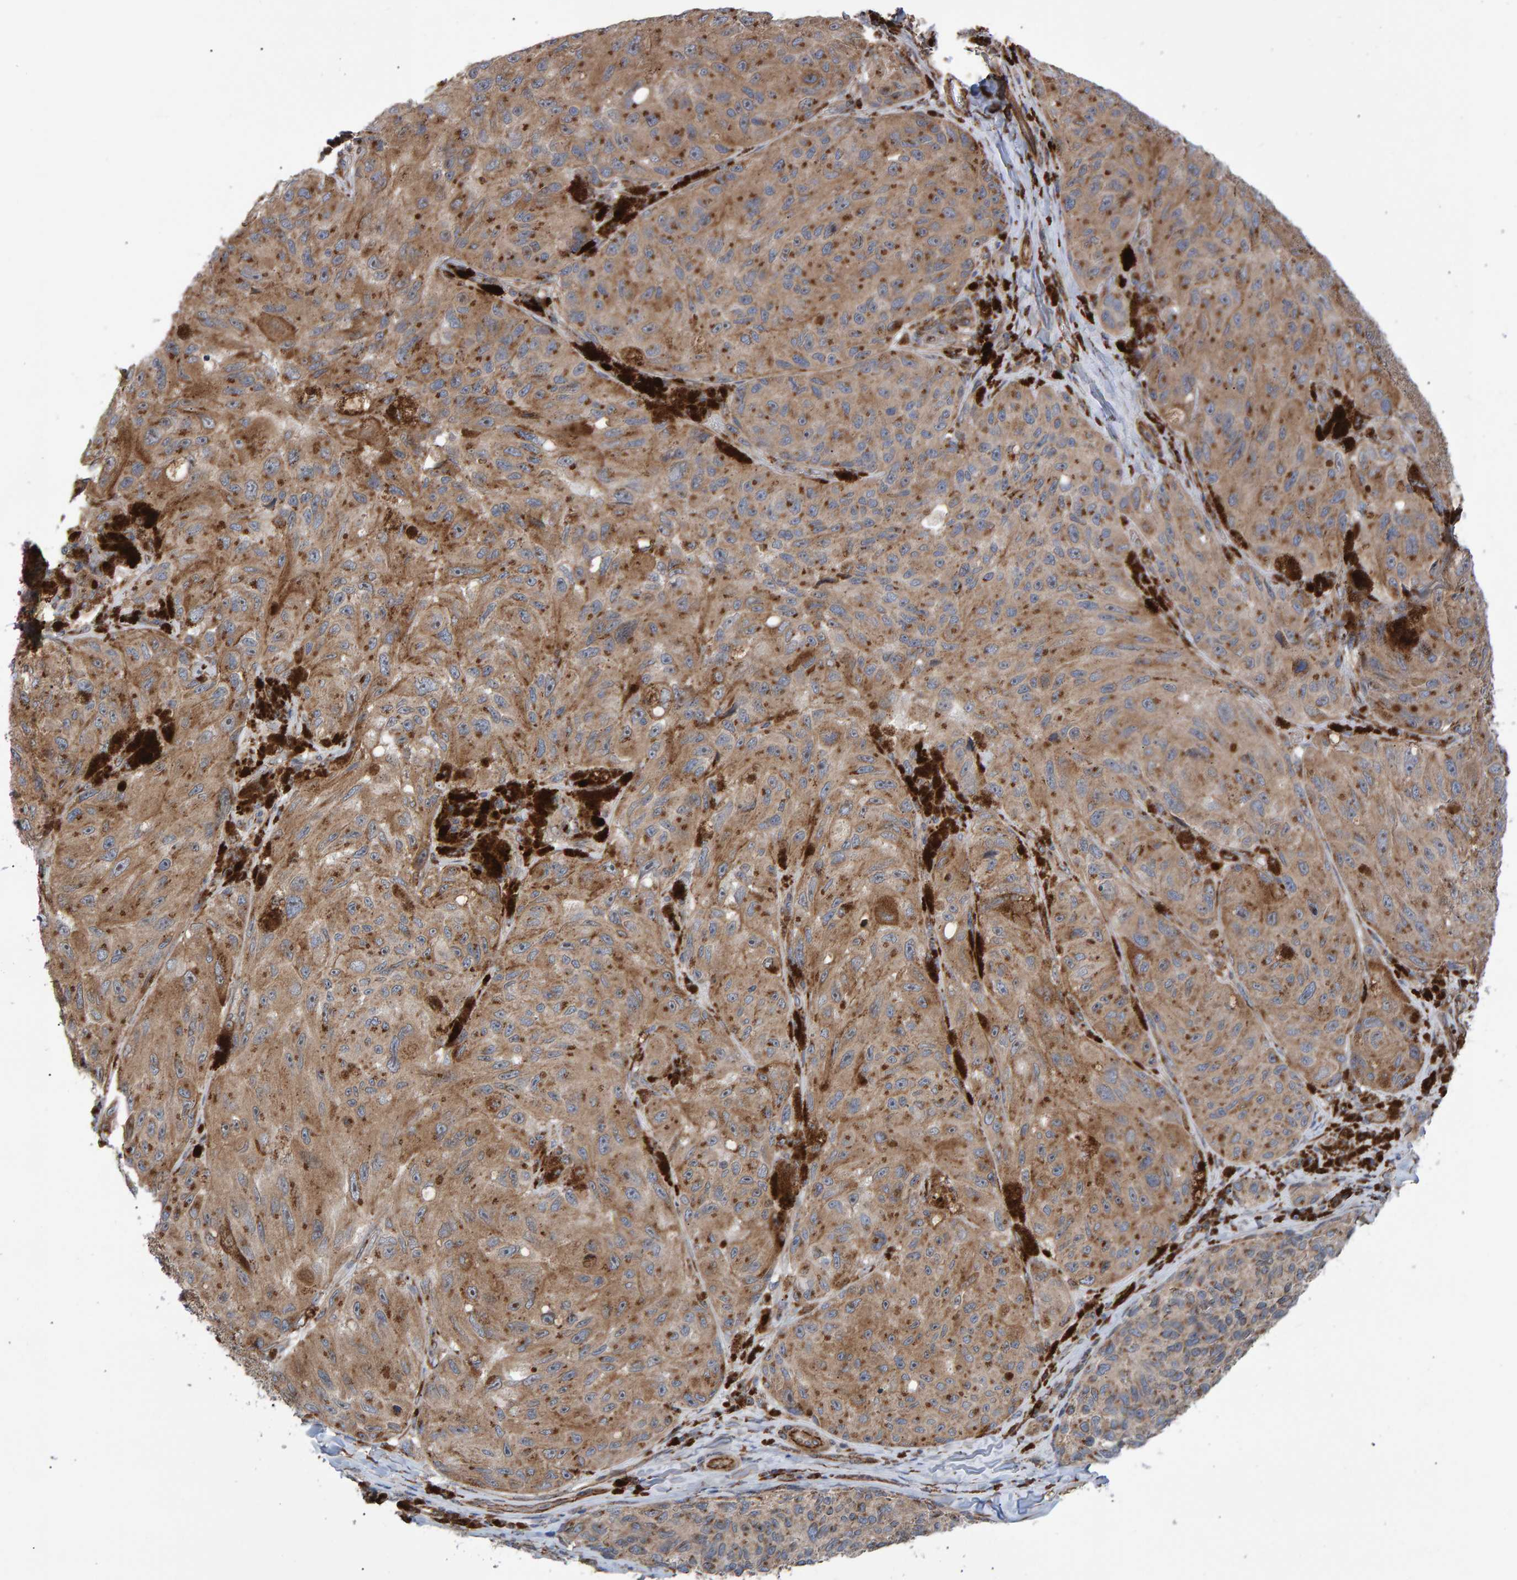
{"staining": {"intensity": "weak", "quantity": ">75%", "location": "cytoplasmic/membranous"}, "tissue": "melanoma", "cell_type": "Tumor cells", "image_type": "cancer", "snomed": [{"axis": "morphology", "description": "Malignant melanoma, NOS"}, {"axis": "topography", "description": "Skin"}], "caption": "A low amount of weak cytoplasmic/membranous staining is seen in approximately >75% of tumor cells in melanoma tissue.", "gene": "FAM117A", "patient": {"sex": "female", "age": 73}}